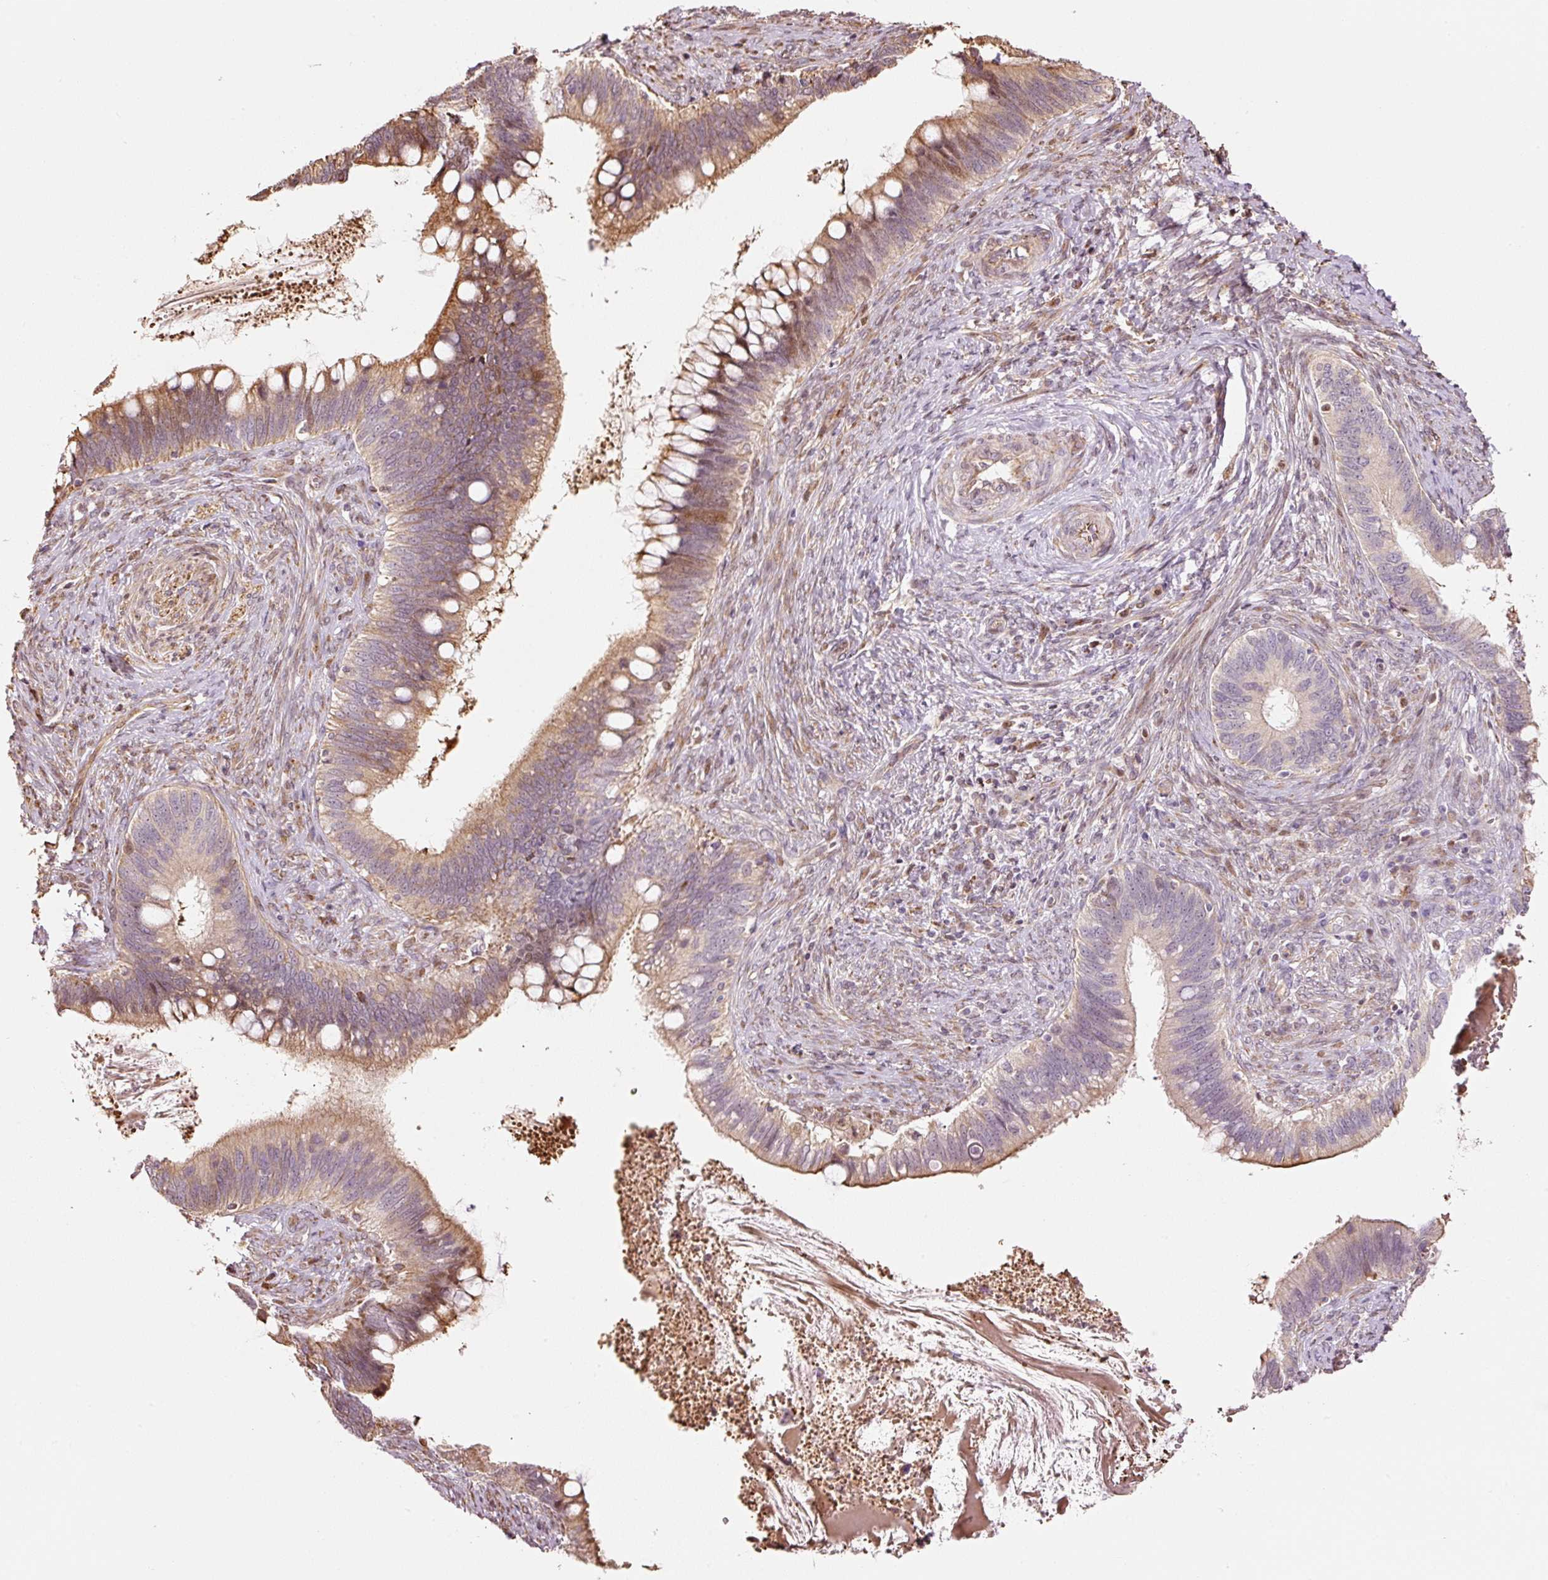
{"staining": {"intensity": "moderate", "quantity": ">75%", "location": "cytoplasmic/membranous"}, "tissue": "cervical cancer", "cell_type": "Tumor cells", "image_type": "cancer", "snomed": [{"axis": "morphology", "description": "Adenocarcinoma, NOS"}, {"axis": "topography", "description": "Cervix"}], "caption": "DAB immunohistochemical staining of adenocarcinoma (cervical) displays moderate cytoplasmic/membranous protein positivity in about >75% of tumor cells.", "gene": "ETF1", "patient": {"sex": "female", "age": 42}}